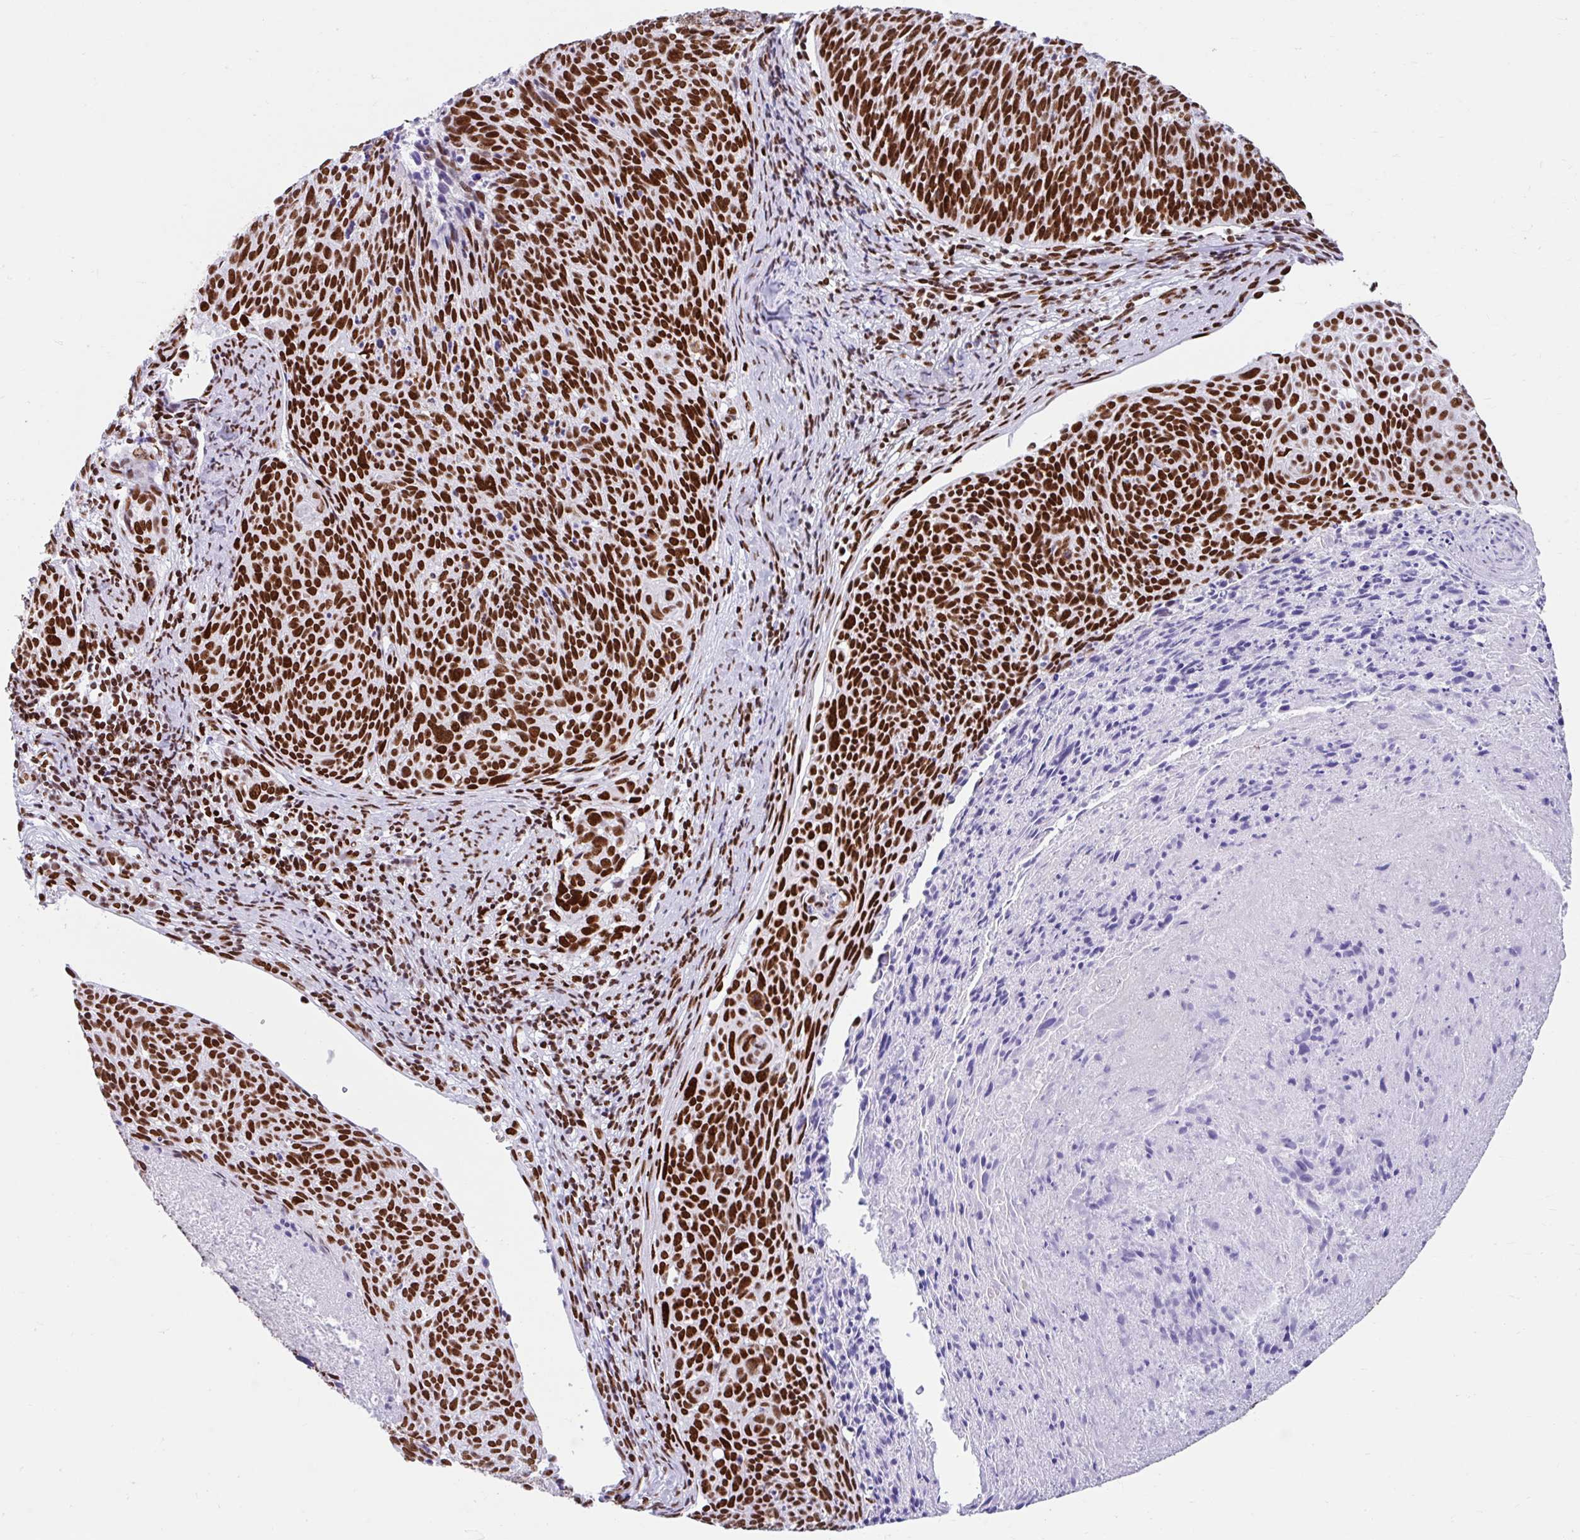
{"staining": {"intensity": "strong", "quantity": ">75%", "location": "nuclear"}, "tissue": "cervical cancer", "cell_type": "Tumor cells", "image_type": "cancer", "snomed": [{"axis": "morphology", "description": "Squamous cell carcinoma, NOS"}, {"axis": "topography", "description": "Cervix"}], "caption": "Strong nuclear staining for a protein is seen in about >75% of tumor cells of cervical squamous cell carcinoma using immunohistochemistry.", "gene": "KHDRBS1", "patient": {"sex": "female", "age": 49}}